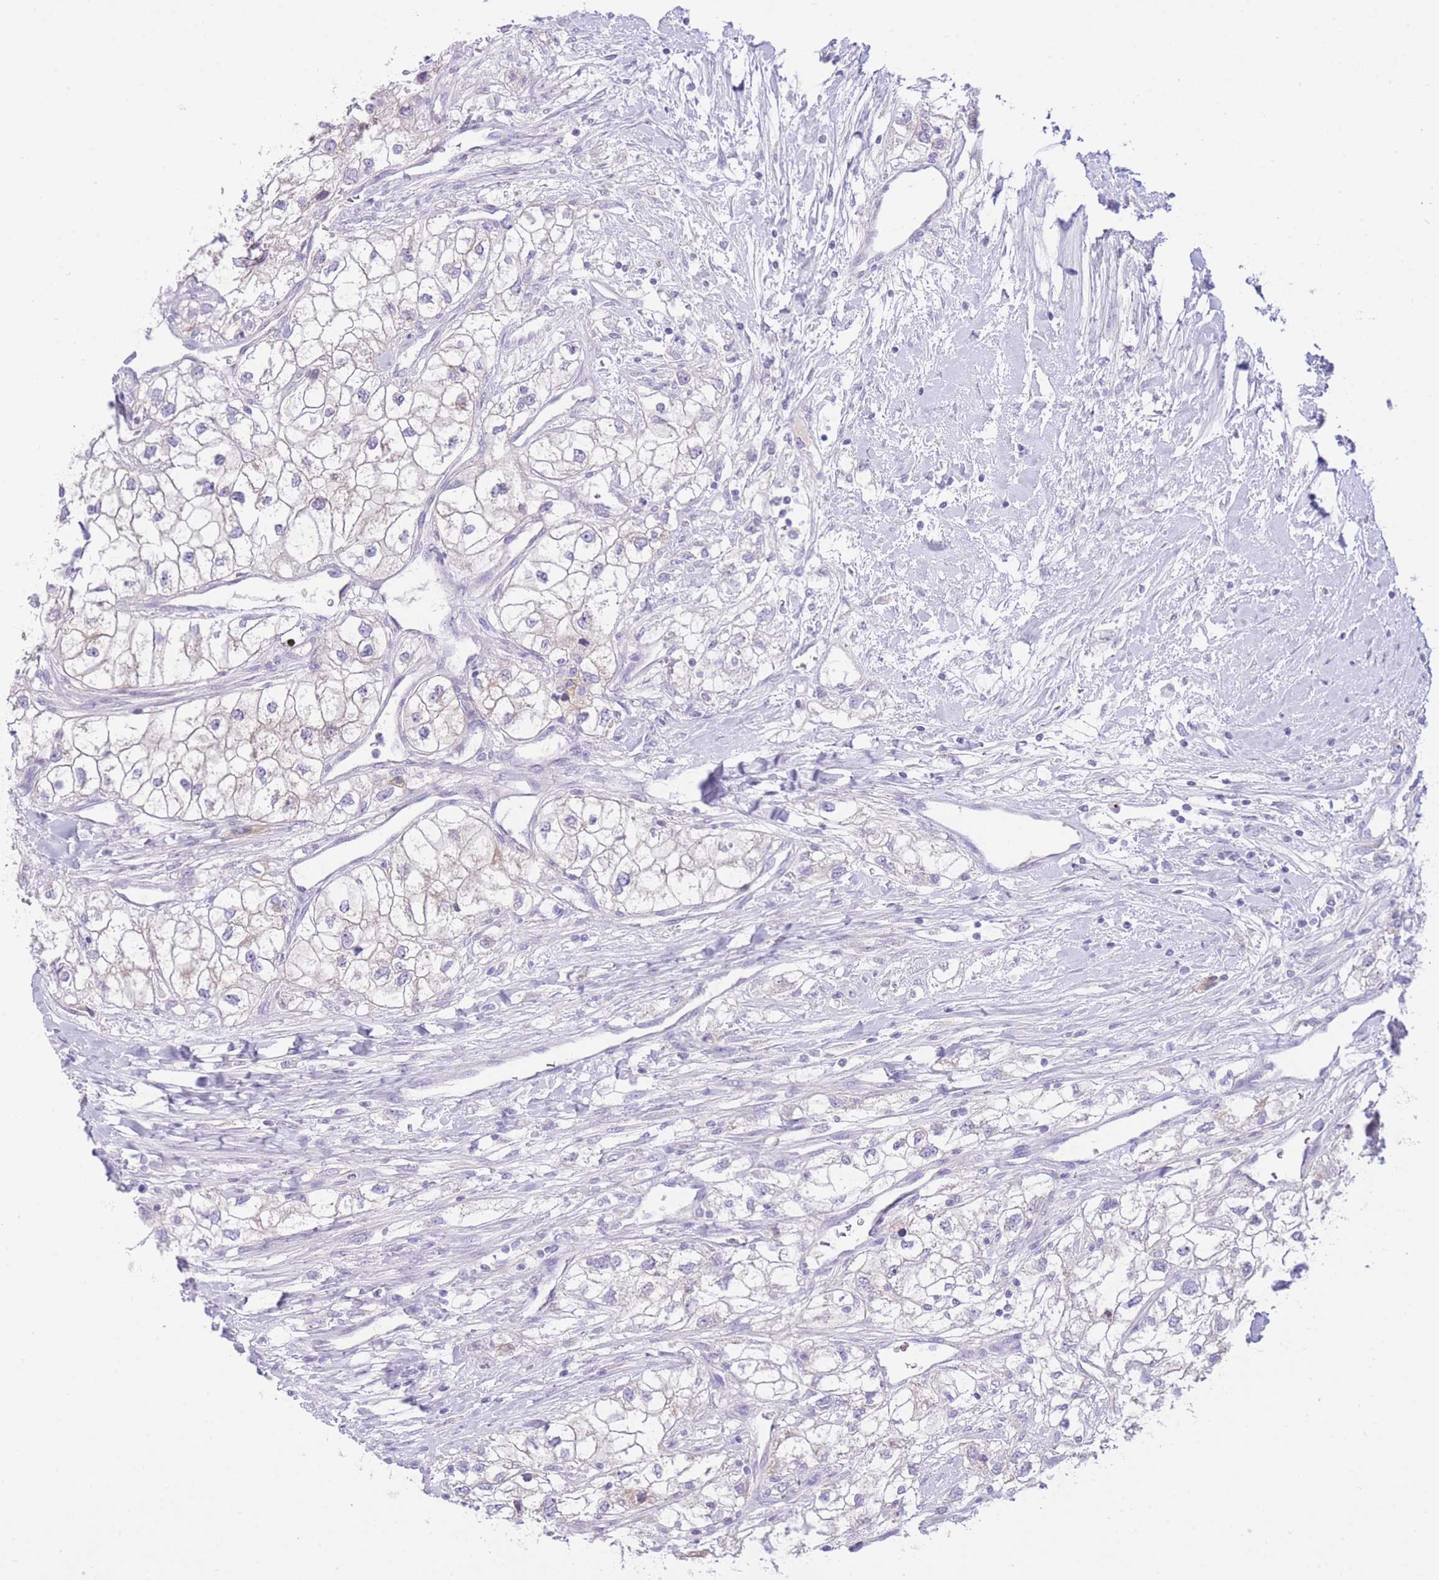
{"staining": {"intensity": "negative", "quantity": "none", "location": "none"}, "tissue": "renal cancer", "cell_type": "Tumor cells", "image_type": "cancer", "snomed": [{"axis": "morphology", "description": "Adenocarcinoma, NOS"}, {"axis": "topography", "description": "Kidney"}], "caption": "Immunohistochemical staining of renal cancer demonstrates no significant positivity in tumor cells.", "gene": "ZNF212", "patient": {"sex": "male", "age": 59}}